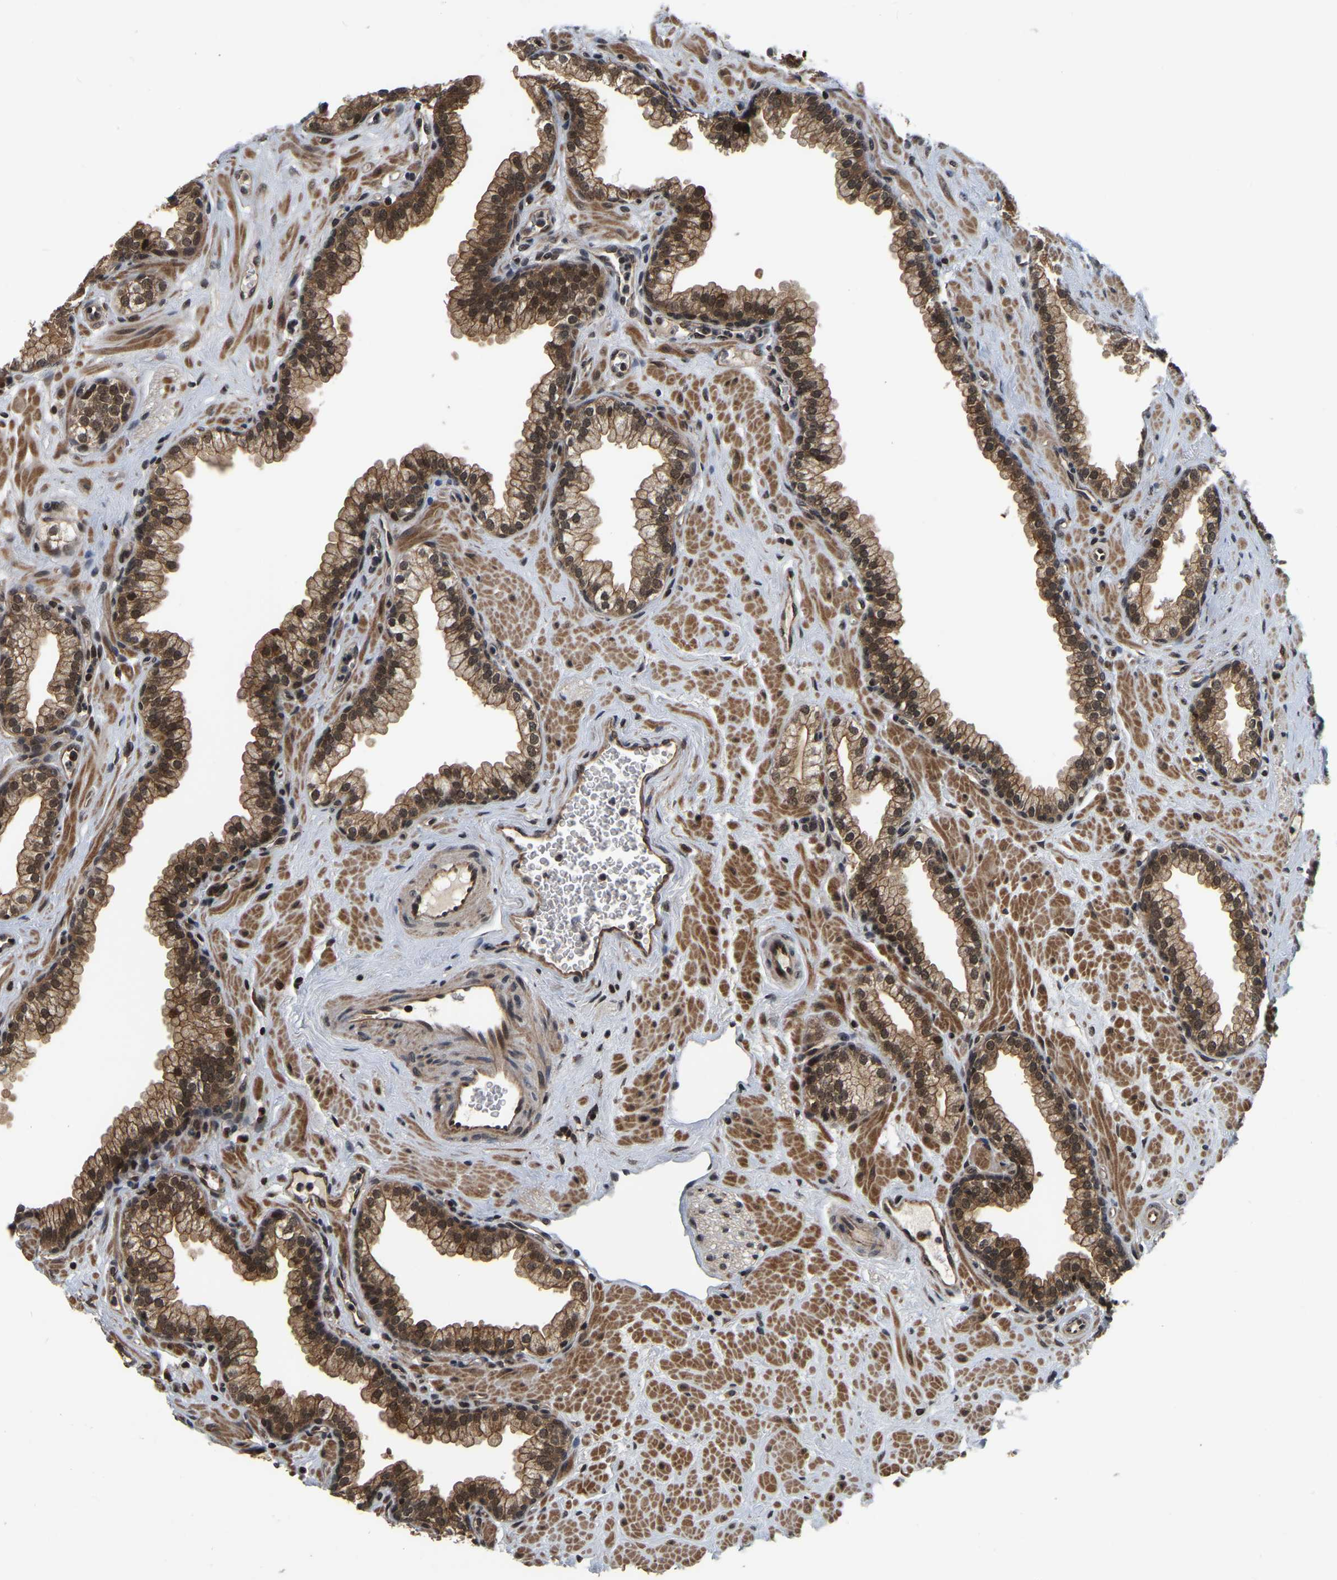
{"staining": {"intensity": "strong", "quantity": ">75%", "location": "cytoplasmic/membranous,nuclear"}, "tissue": "prostate", "cell_type": "Glandular cells", "image_type": "normal", "snomed": [{"axis": "morphology", "description": "Normal tissue, NOS"}, {"axis": "morphology", "description": "Urothelial carcinoma, Low grade"}, {"axis": "topography", "description": "Urinary bladder"}, {"axis": "topography", "description": "Prostate"}], "caption": "Approximately >75% of glandular cells in benign prostate show strong cytoplasmic/membranous,nuclear protein expression as visualized by brown immunohistochemical staining.", "gene": "CIAO1", "patient": {"sex": "male", "age": 60}}